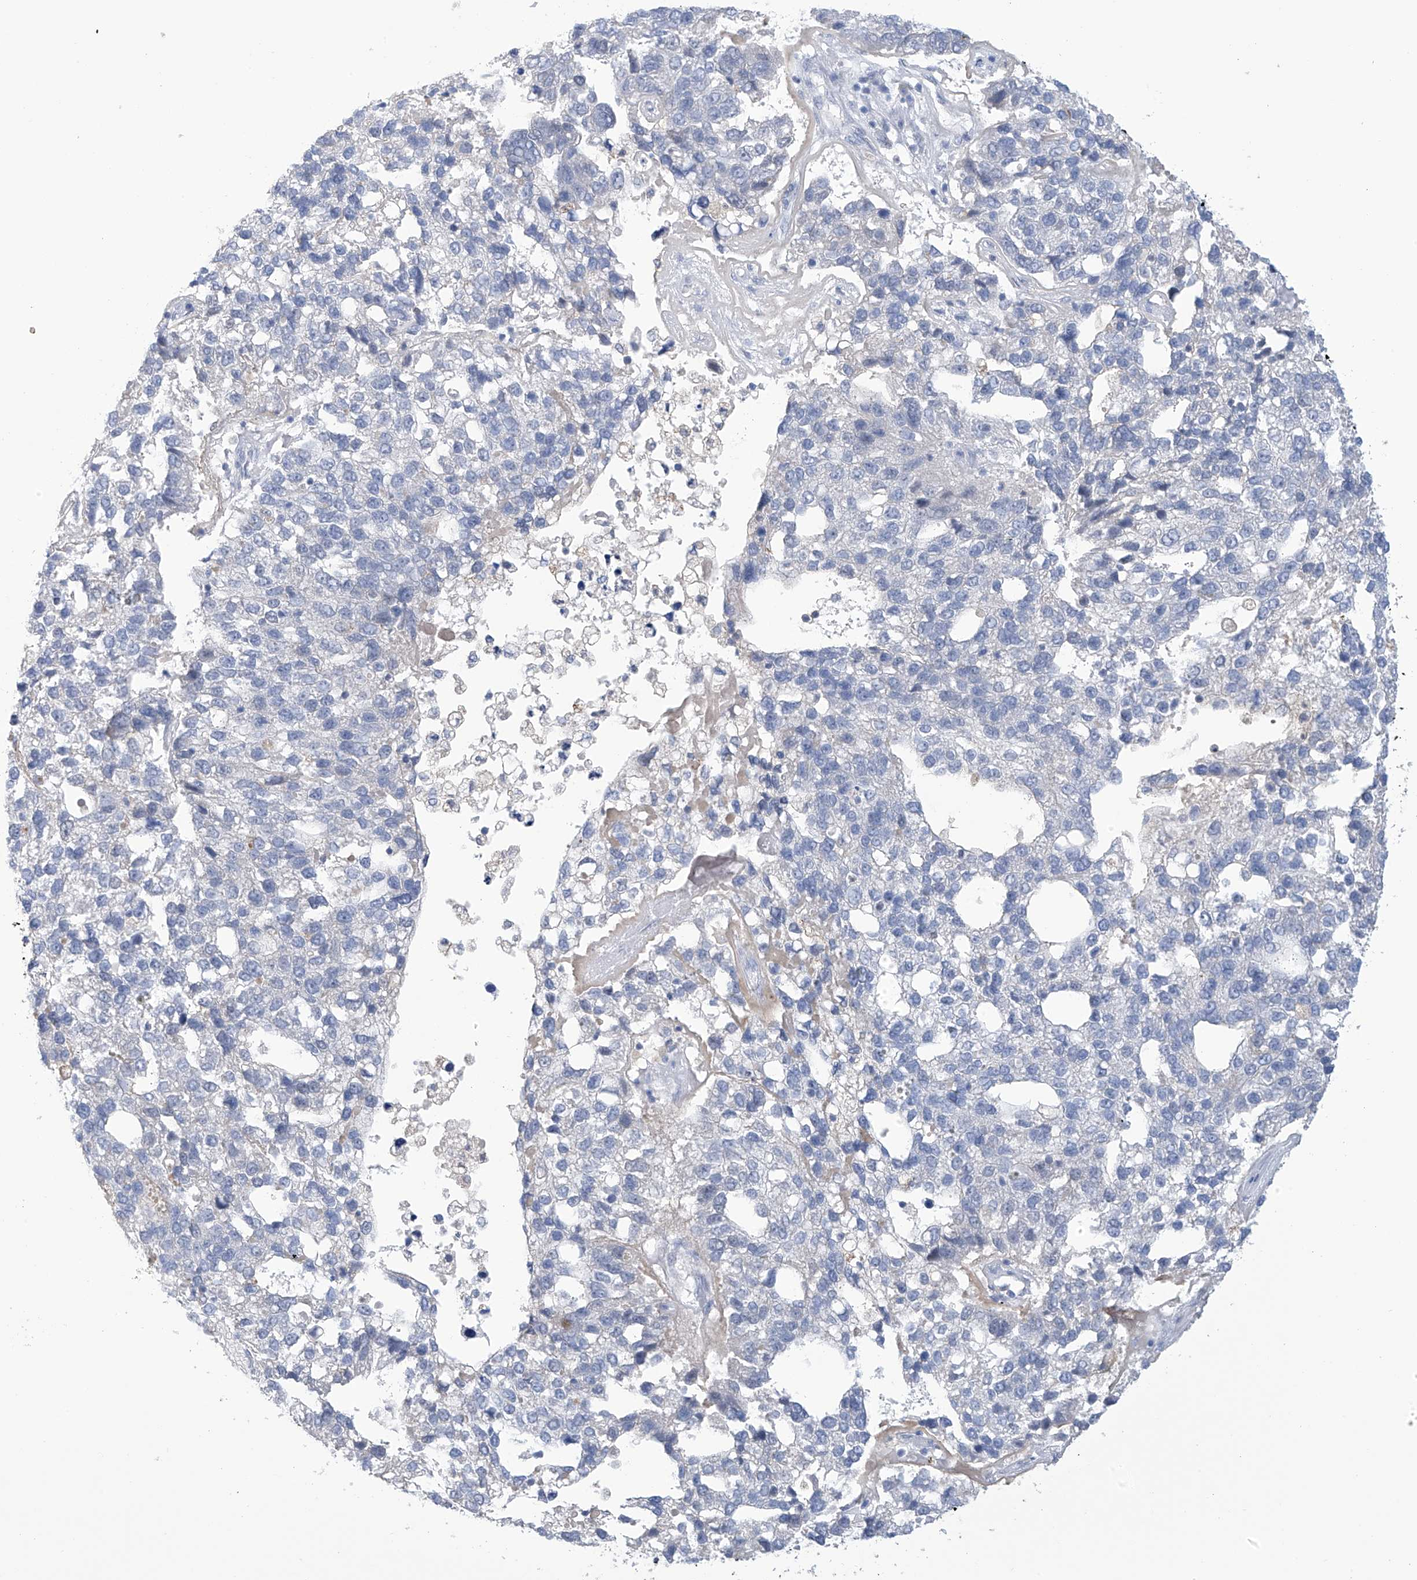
{"staining": {"intensity": "negative", "quantity": "none", "location": "none"}, "tissue": "pancreatic cancer", "cell_type": "Tumor cells", "image_type": "cancer", "snomed": [{"axis": "morphology", "description": "Adenocarcinoma, NOS"}, {"axis": "topography", "description": "Pancreas"}], "caption": "This photomicrograph is of pancreatic adenocarcinoma stained with immunohistochemistry to label a protein in brown with the nuclei are counter-stained blue. There is no expression in tumor cells.", "gene": "IBA57", "patient": {"sex": "female", "age": 61}}